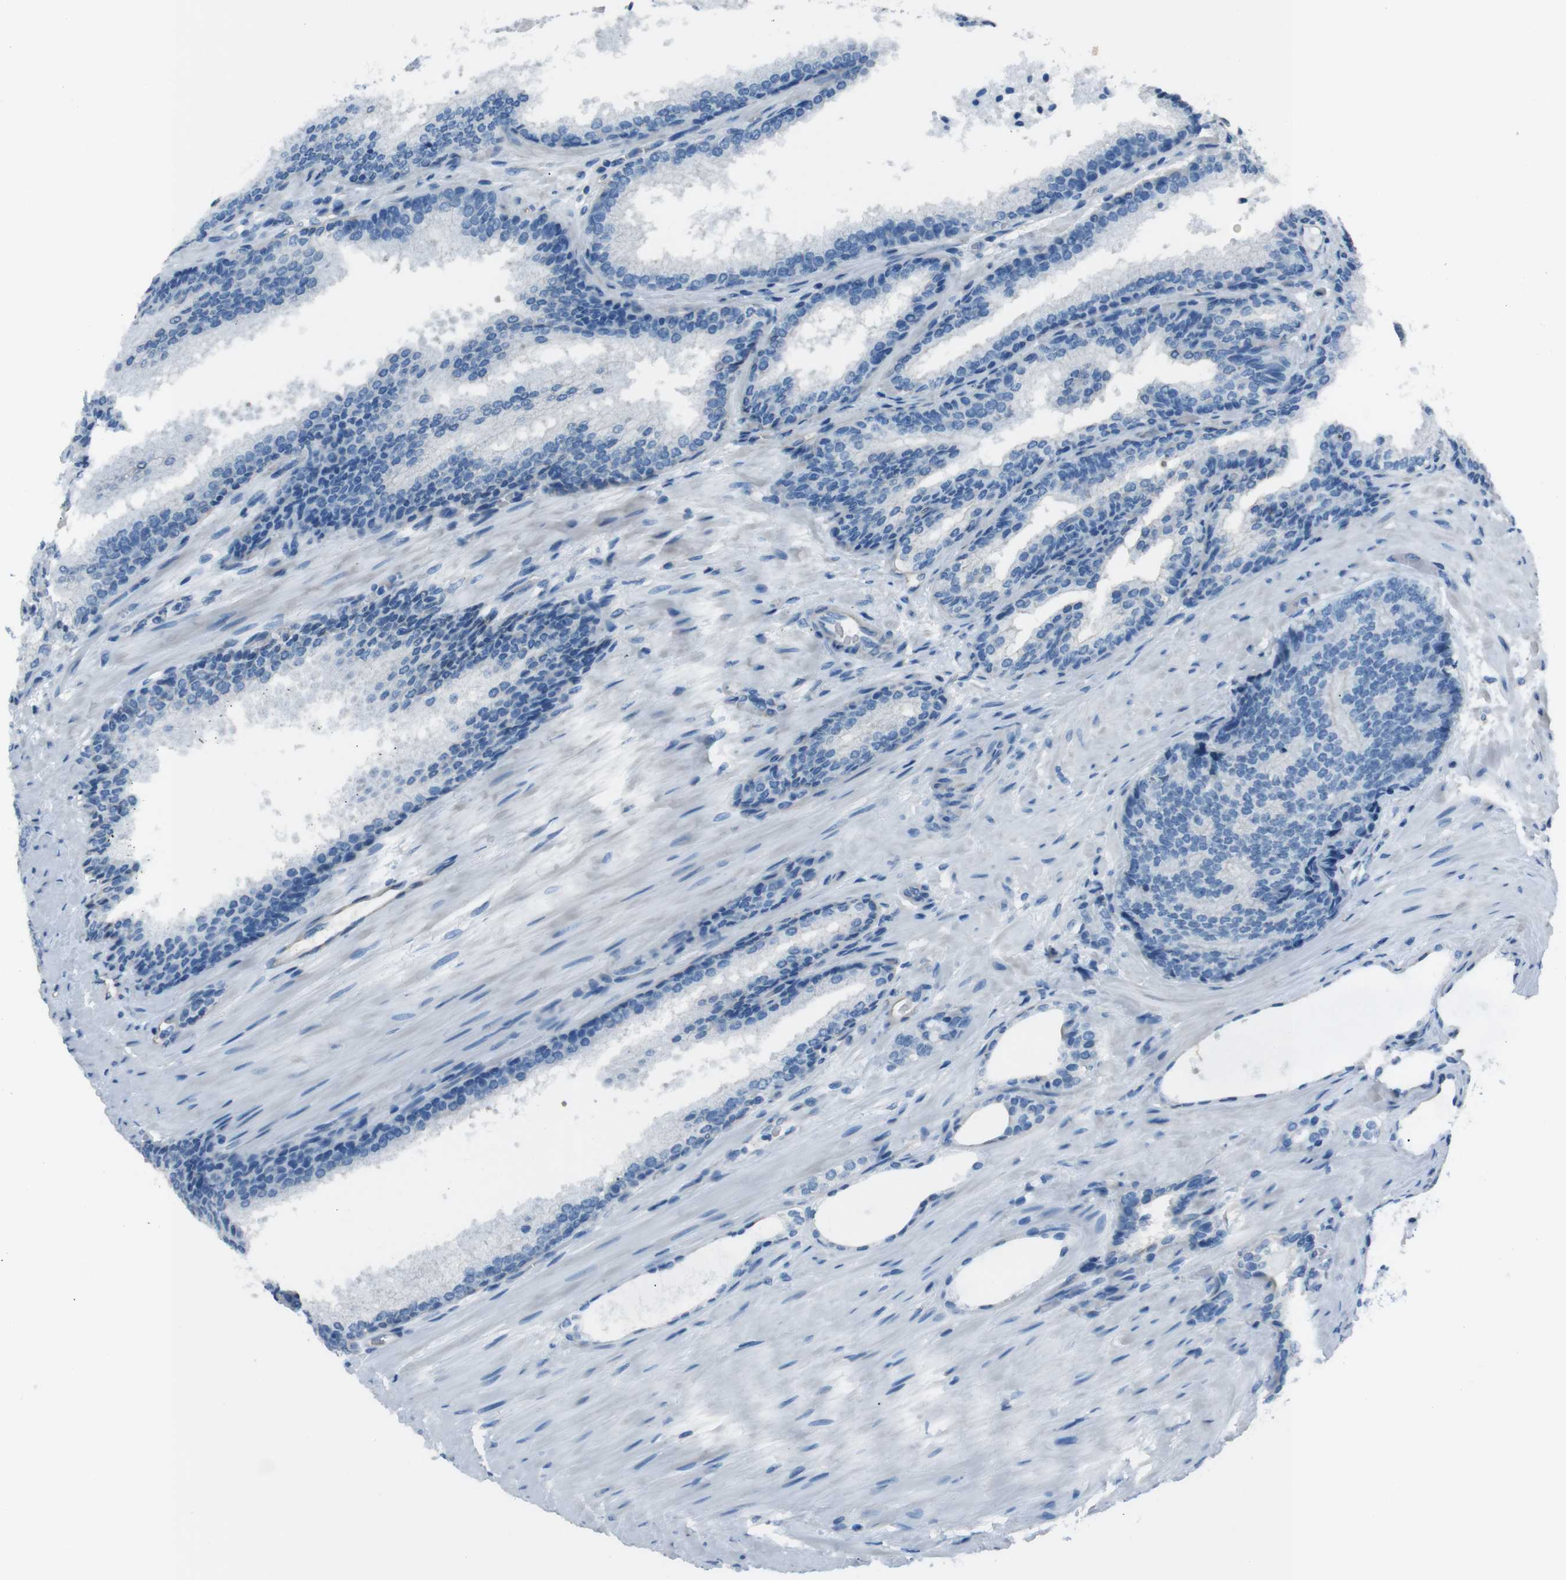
{"staining": {"intensity": "moderate", "quantity": "25%-75%", "location": "cytoplasmic/membranous"}, "tissue": "prostate cancer", "cell_type": "Tumor cells", "image_type": "cancer", "snomed": [{"axis": "morphology", "description": "Adenocarcinoma, High grade"}, {"axis": "topography", "description": "Prostate"}], "caption": "High-grade adenocarcinoma (prostate) stained with a protein marker reveals moderate staining in tumor cells.", "gene": "TIAM2", "patient": {"sex": "male", "age": 61}}